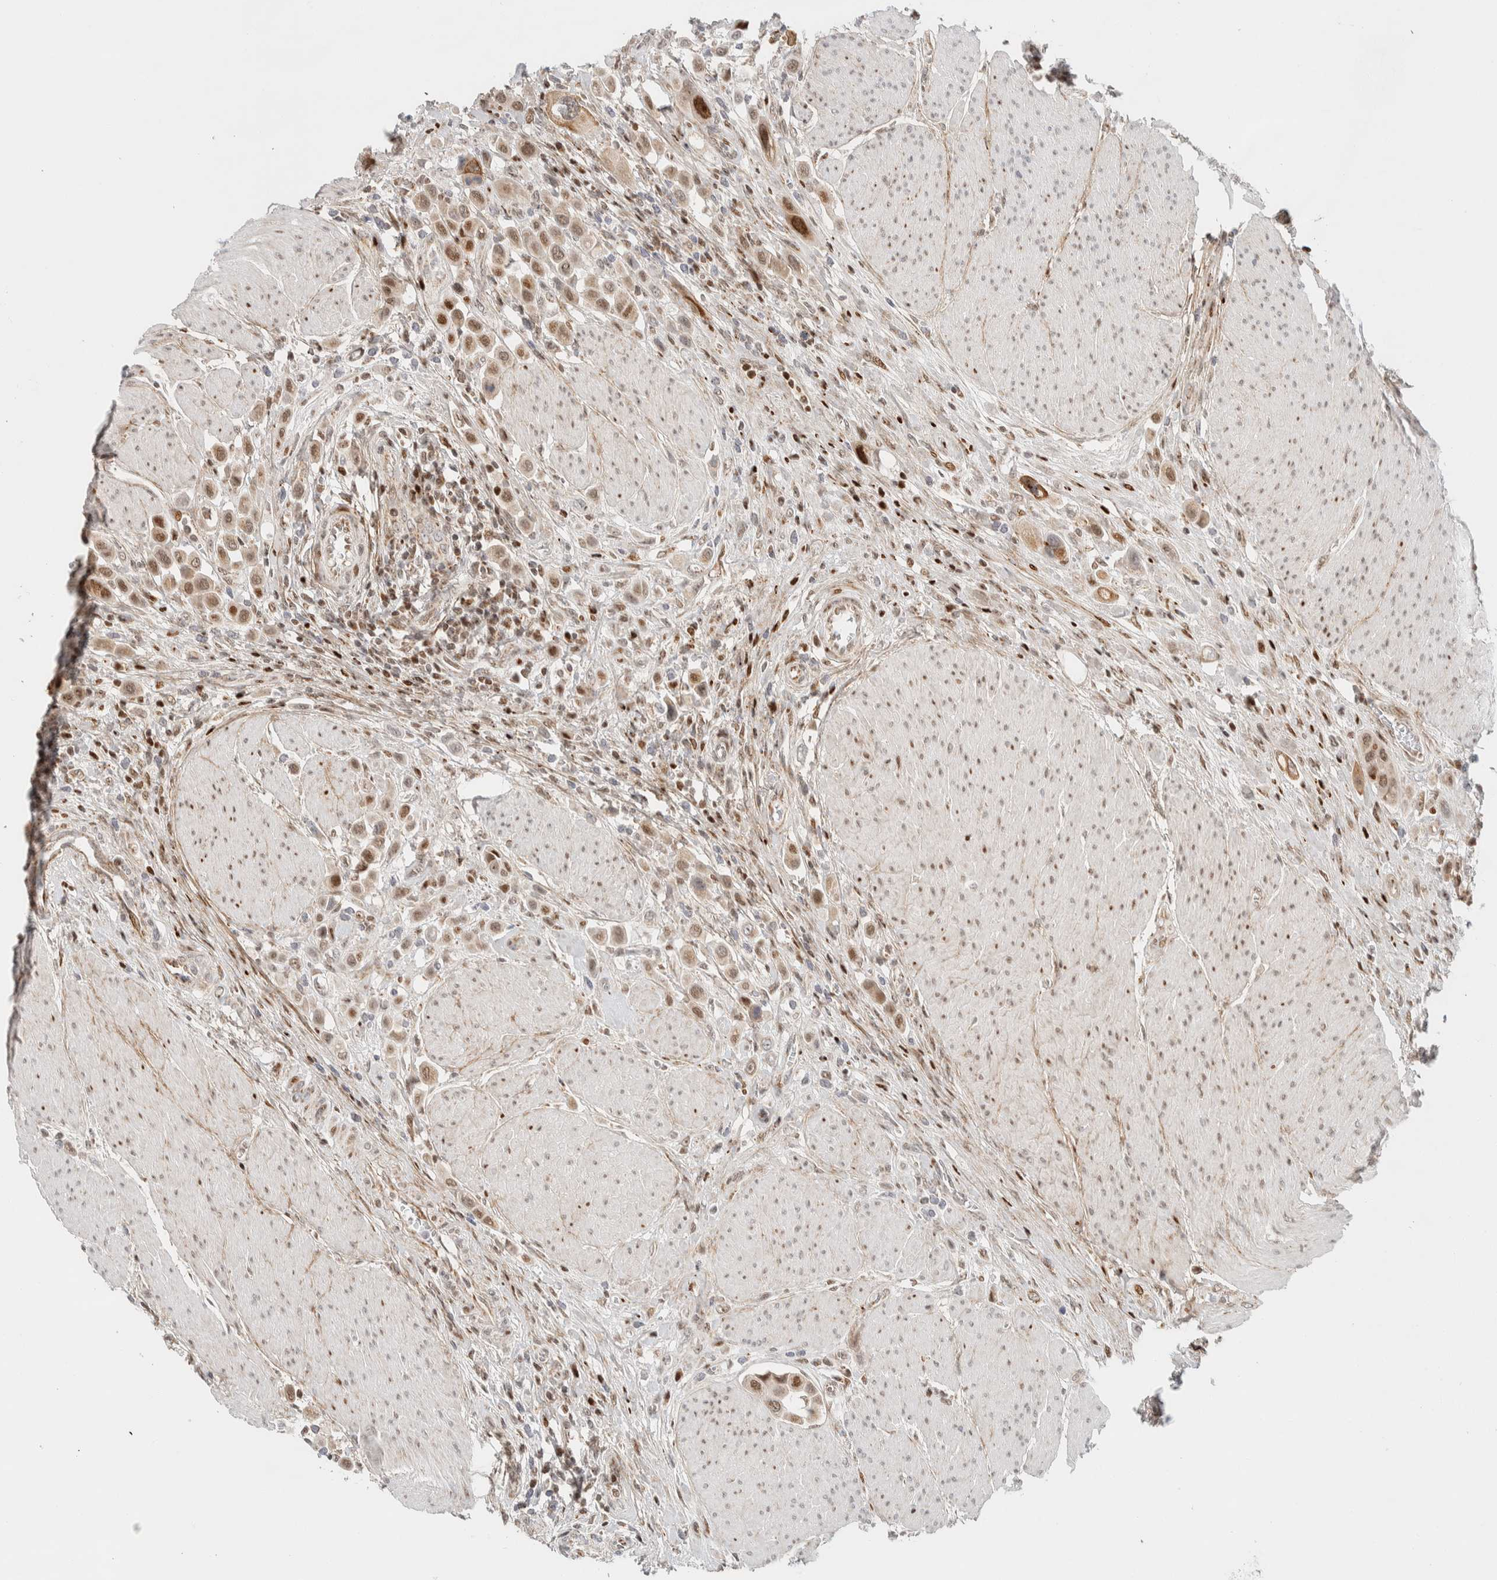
{"staining": {"intensity": "moderate", "quantity": ">75%", "location": "nuclear"}, "tissue": "urothelial cancer", "cell_type": "Tumor cells", "image_type": "cancer", "snomed": [{"axis": "morphology", "description": "Urothelial carcinoma, High grade"}, {"axis": "topography", "description": "Urinary bladder"}], "caption": "Immunohistochemical staining of urothelial cancer displays medium levels of moderate nuclear staining in approximately >75% of tumor cells.", "gene": "TSPAN32", "patient": {"sex": "male", "age": 50}}